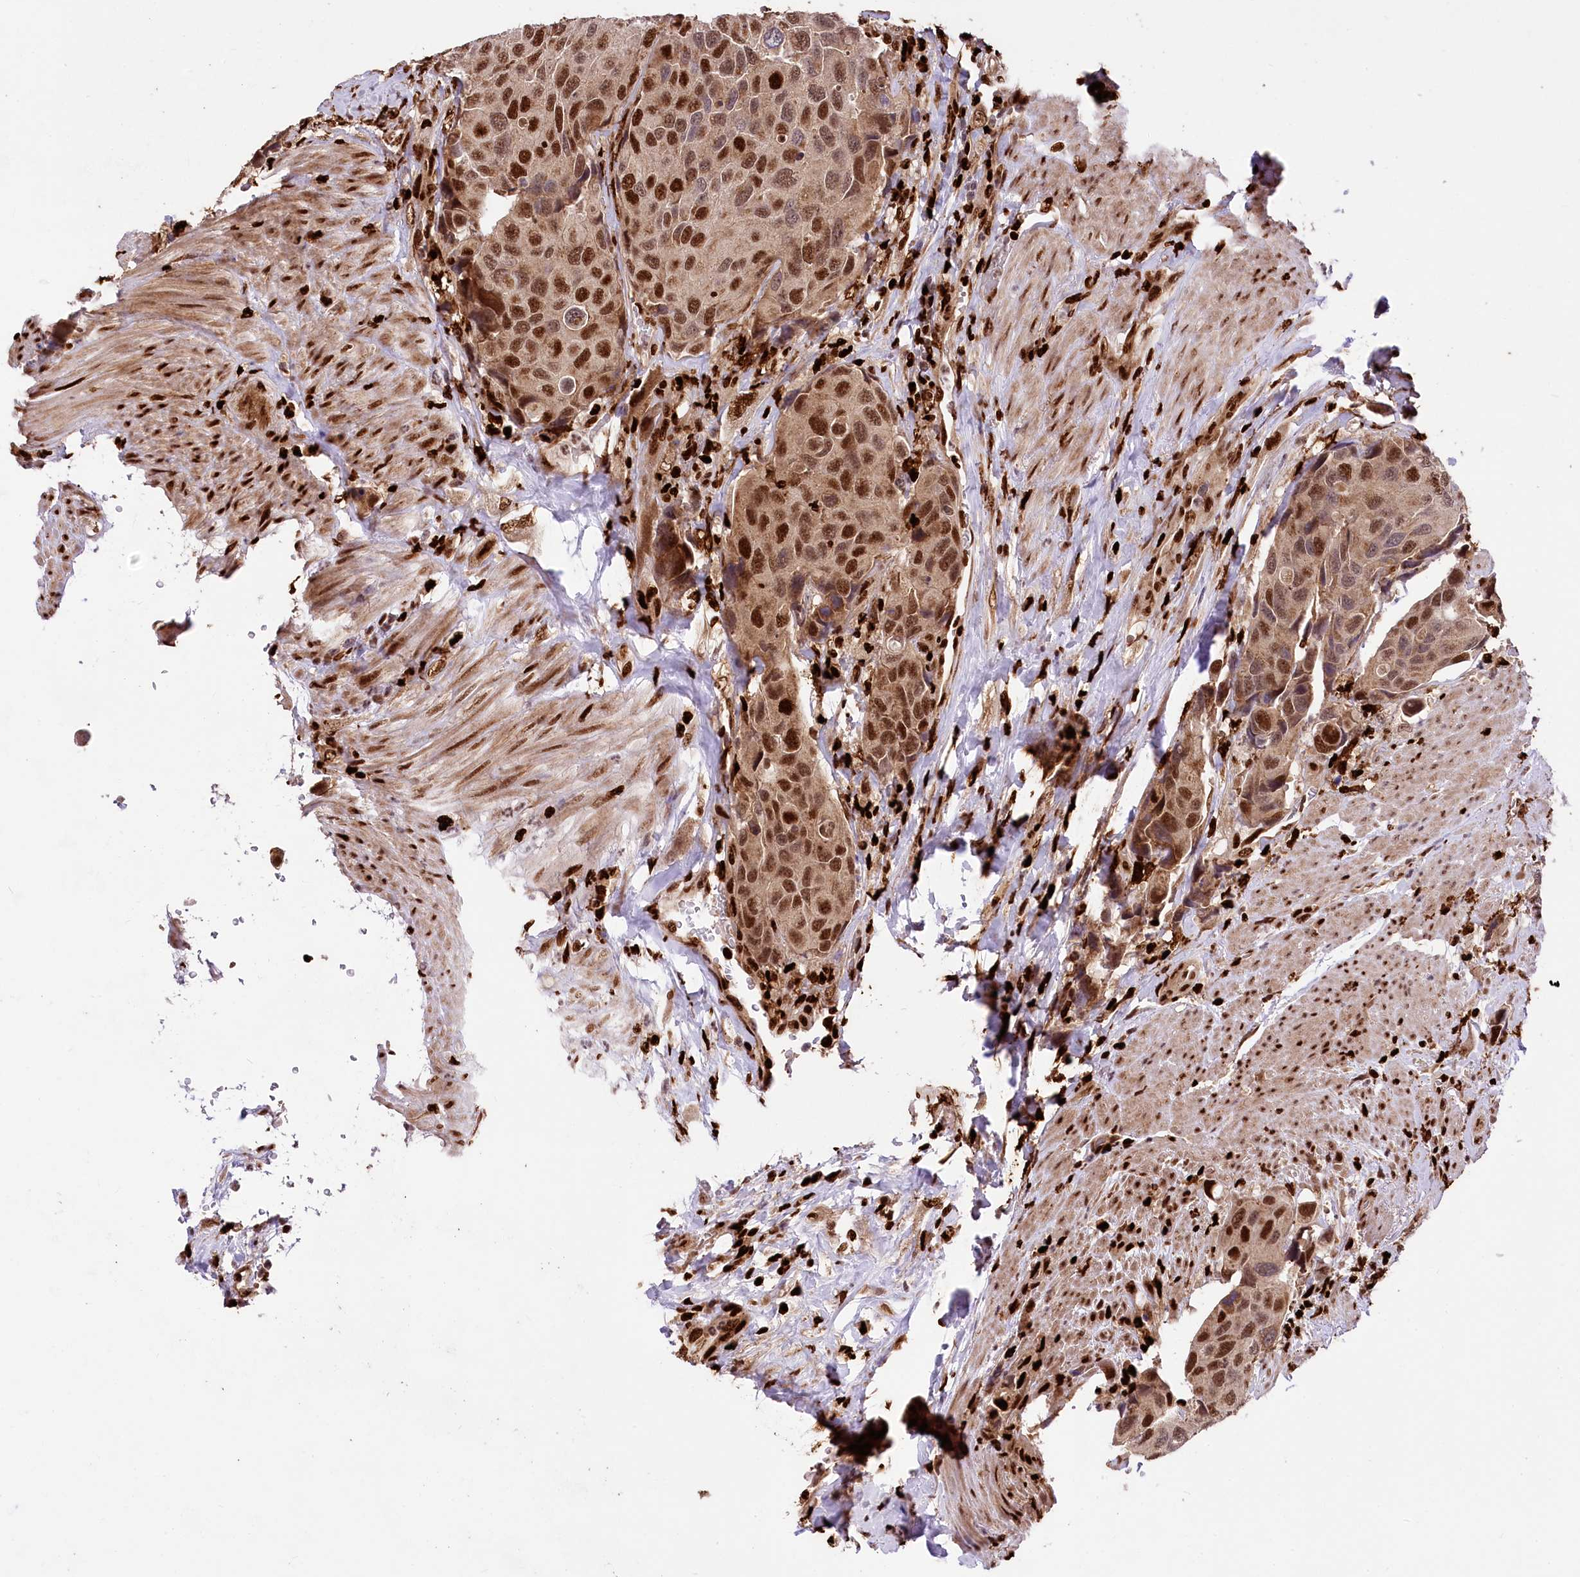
{"staining": {"intensity": "moderate", "quantity": ">75%", "location": "cytoplasmic/membranous,nuclear"}, "tissue": "urothelial cancer", "cell_type": "Tumor cells", "image_type": "cancer", "snomed": [{"axis": "morphology", "description": "Urothelial carcinoma, High grade"}, {"axis": "topography", "description": "Urinary bladder"}], "caption": "Immunohistochemical staining of human high-grade urothelial carcinoma shows medium levels of moderate cytoplasmic/membranous and nuclear protein positivity in approximately >75% of tumor cells.", "gene": "FIGN", "patient": {"sex": "male", "age": 74}}